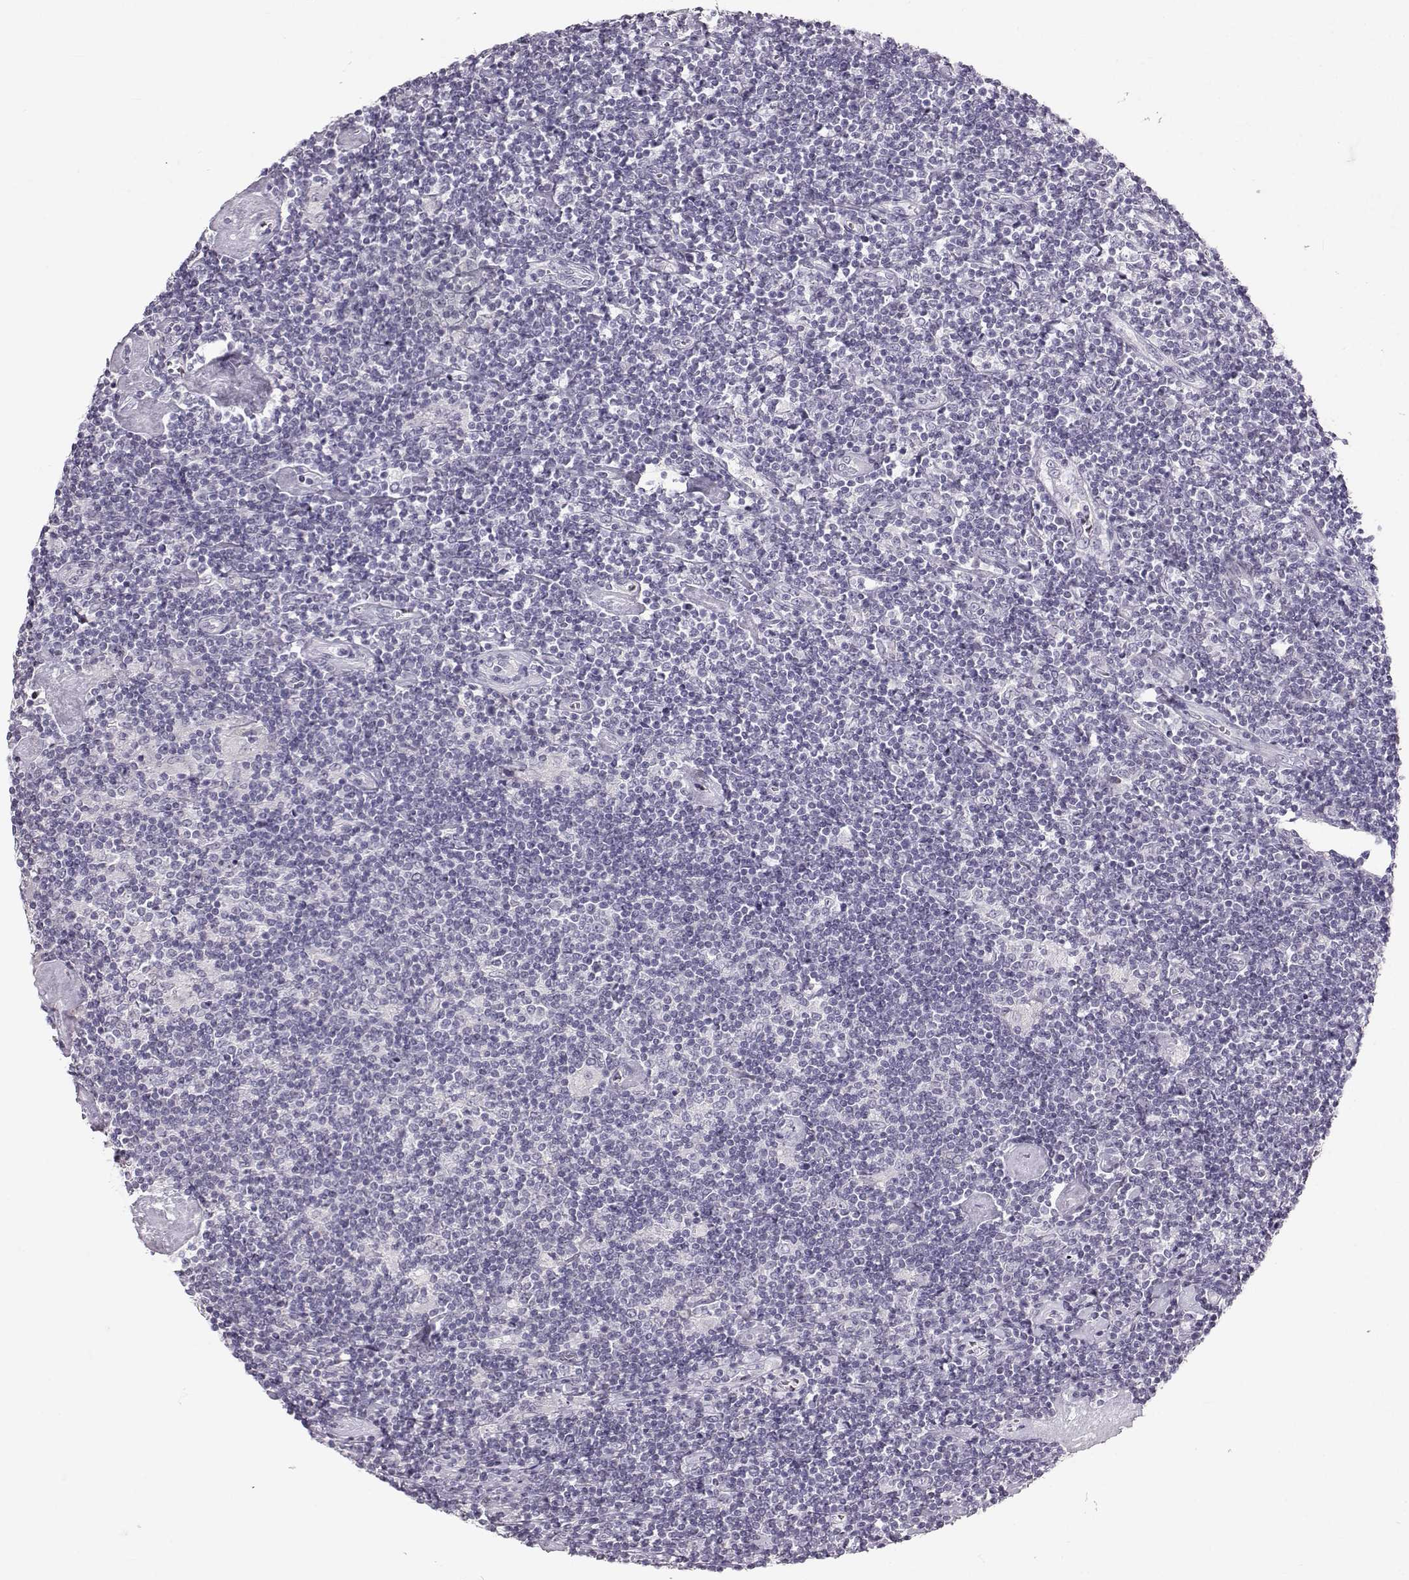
{"staining": {"intensity": "negative", "quantity": "none", "location": "none"}, "tissue": "lymphoma", "cell_type": "Tumor cells", "image_type": "cancer", "snomed": [{"axis": "morphology", "description": "Hodgkin's disease, NOS"}, {"axis": "topography", "description": "Lymph node"}], "caption": "This is an immunohistochemistry (IHC) micrograph of lymphoma. There is no staining in tumor cells.", "gene": "OIP5", "patient": {"sex": "male", "age": 40}}